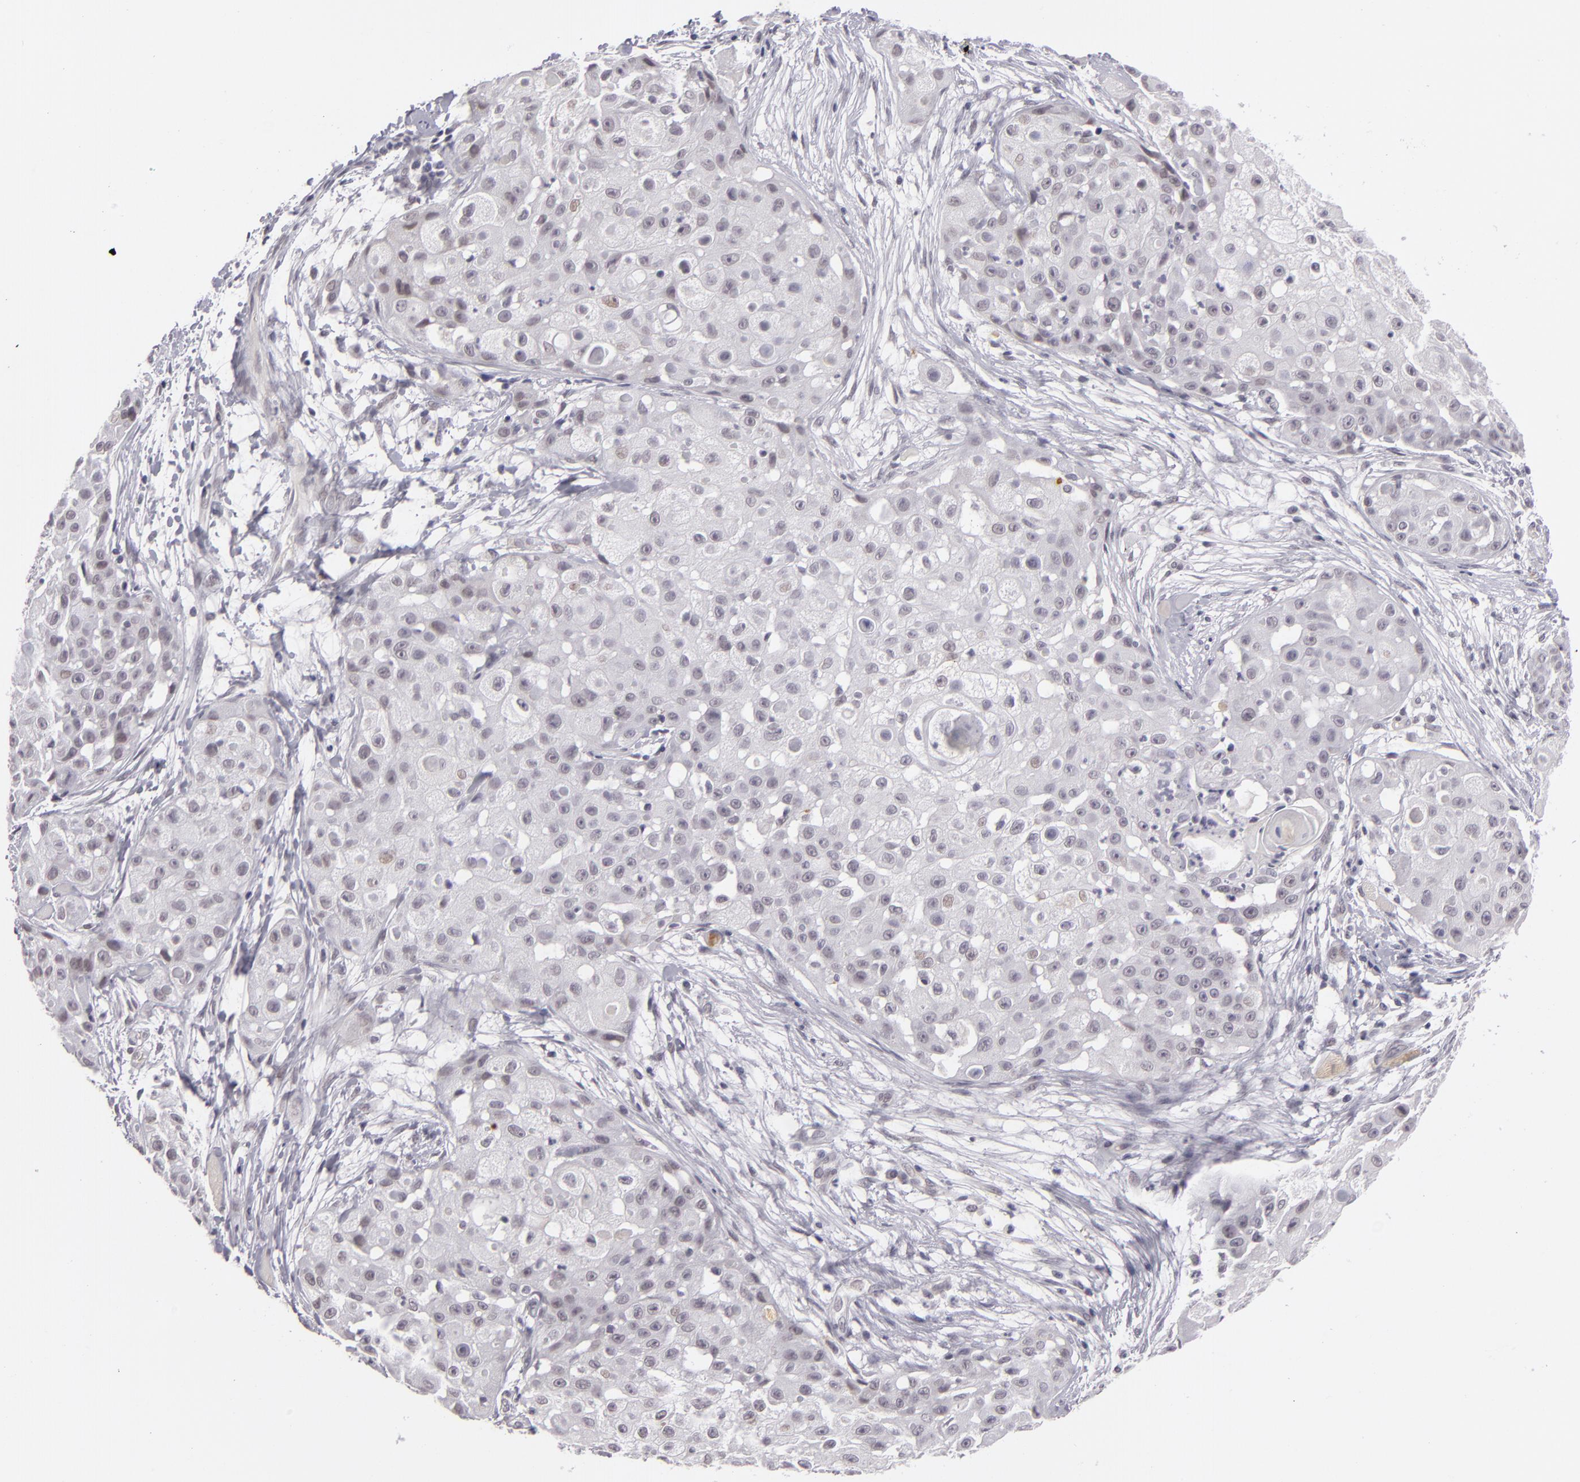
{"staining": {"intensity": "weak", "quantity": "<25%", "location": "nuclear"}, "tissue": "skin cancer", "cell_type": "Tumor cells", "image_type": "cancer", "snomed": [{"axis": "morphology", "description": "Squamous cell carcinoma, NOS"}, {"axis": "topography", "description": "Skin"}], "caption": "Immunohistochemistry (IHC) of human squamous cell carcinoma (skin) exhibits no expression in tumor cells.", "gene": "ZNF205", "patient": {"sex": "female", "age": 57}}